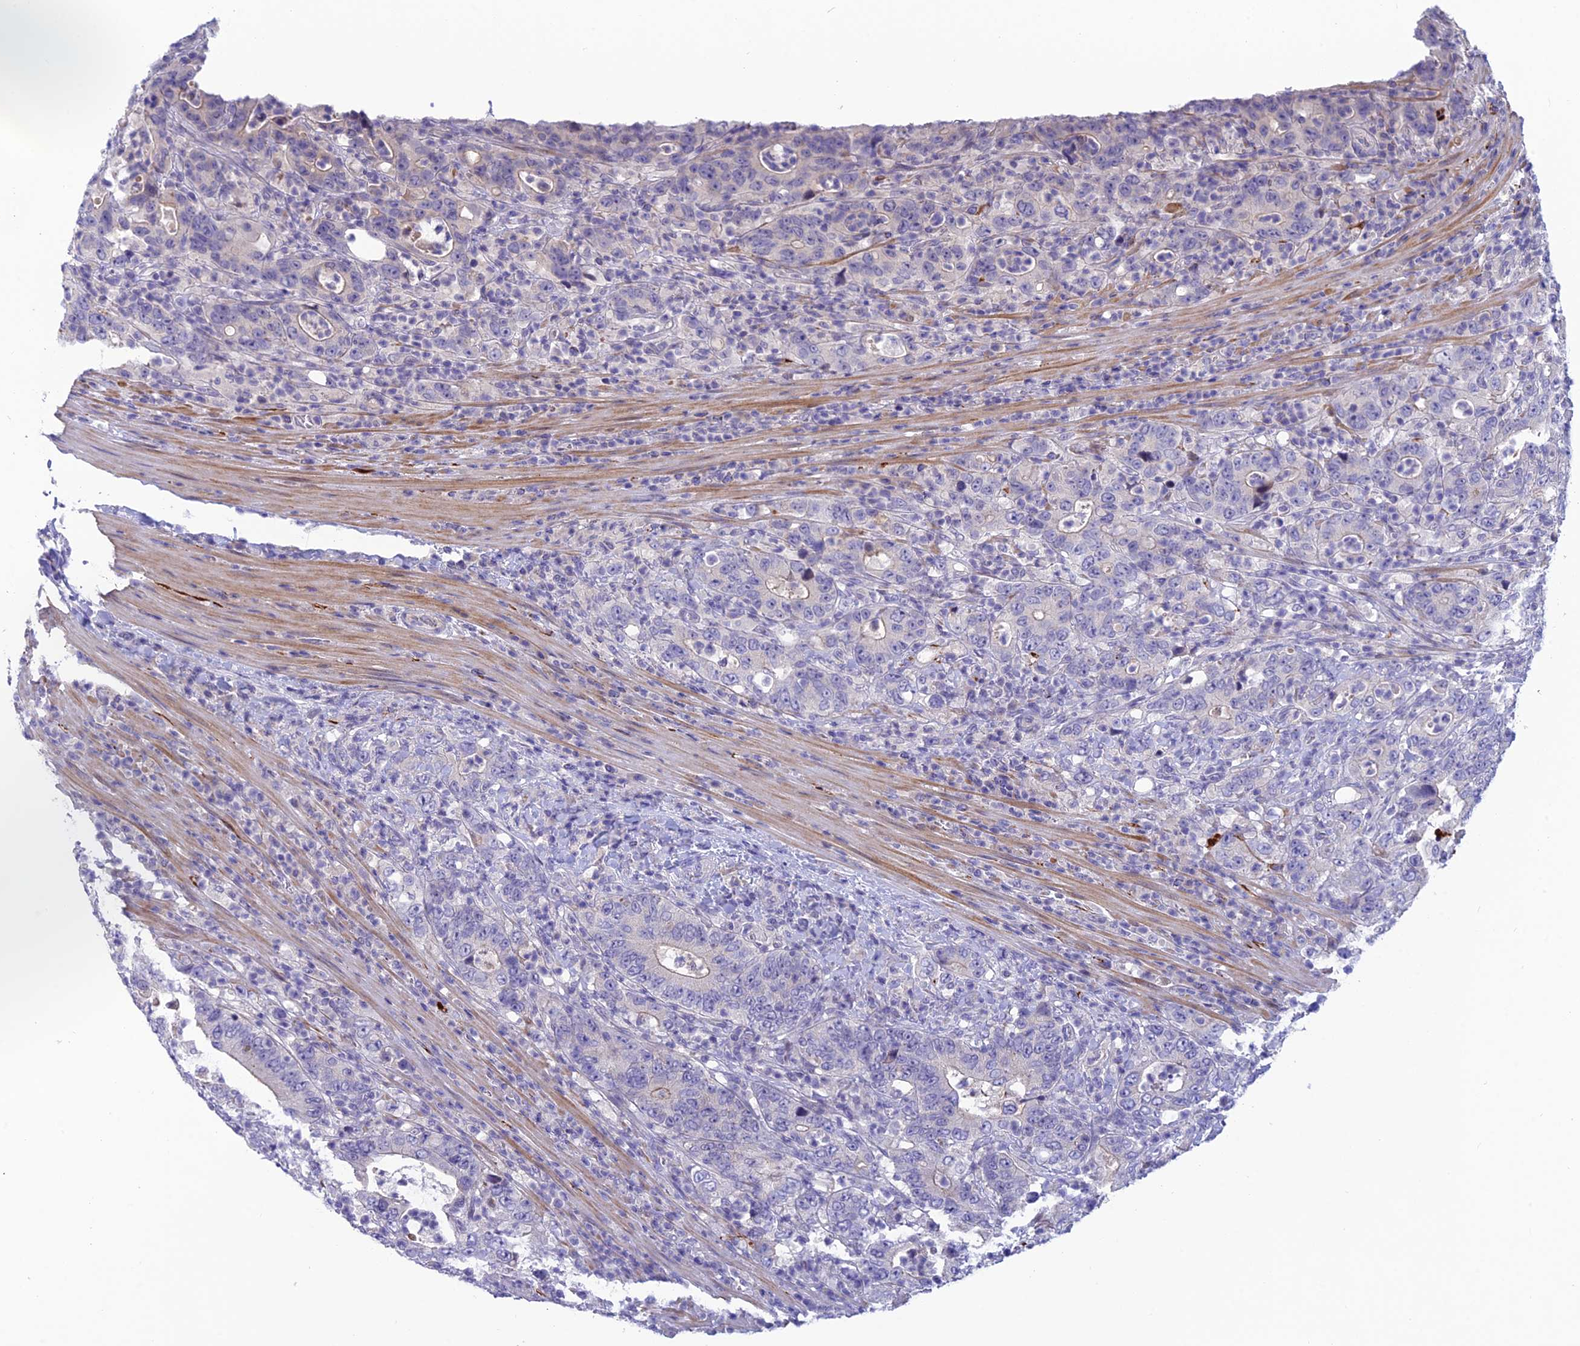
{"staining": {"intensity": "weak", "quantity": "<25%", "location": "cytoplasmic/membranous"}, "tissue": "colorectal cancer", "cell_type": "Tumor cells", "image_type": "cancer", "snomed": [{"axis": "morphology", "description": "Adenocarcinoma, NOS"}, {"axis": "topography", "description": "Colon"}], "caption": "Immunohistochemistry (IHC) photomicrograph of neoplastic tissue: colorectal cancer (adenocarcinoma) stained with DAB exhibits no significant protein staining in tumor cells.", "gene": "XPO7", "patient": {"sex": "female", "age": 75}}